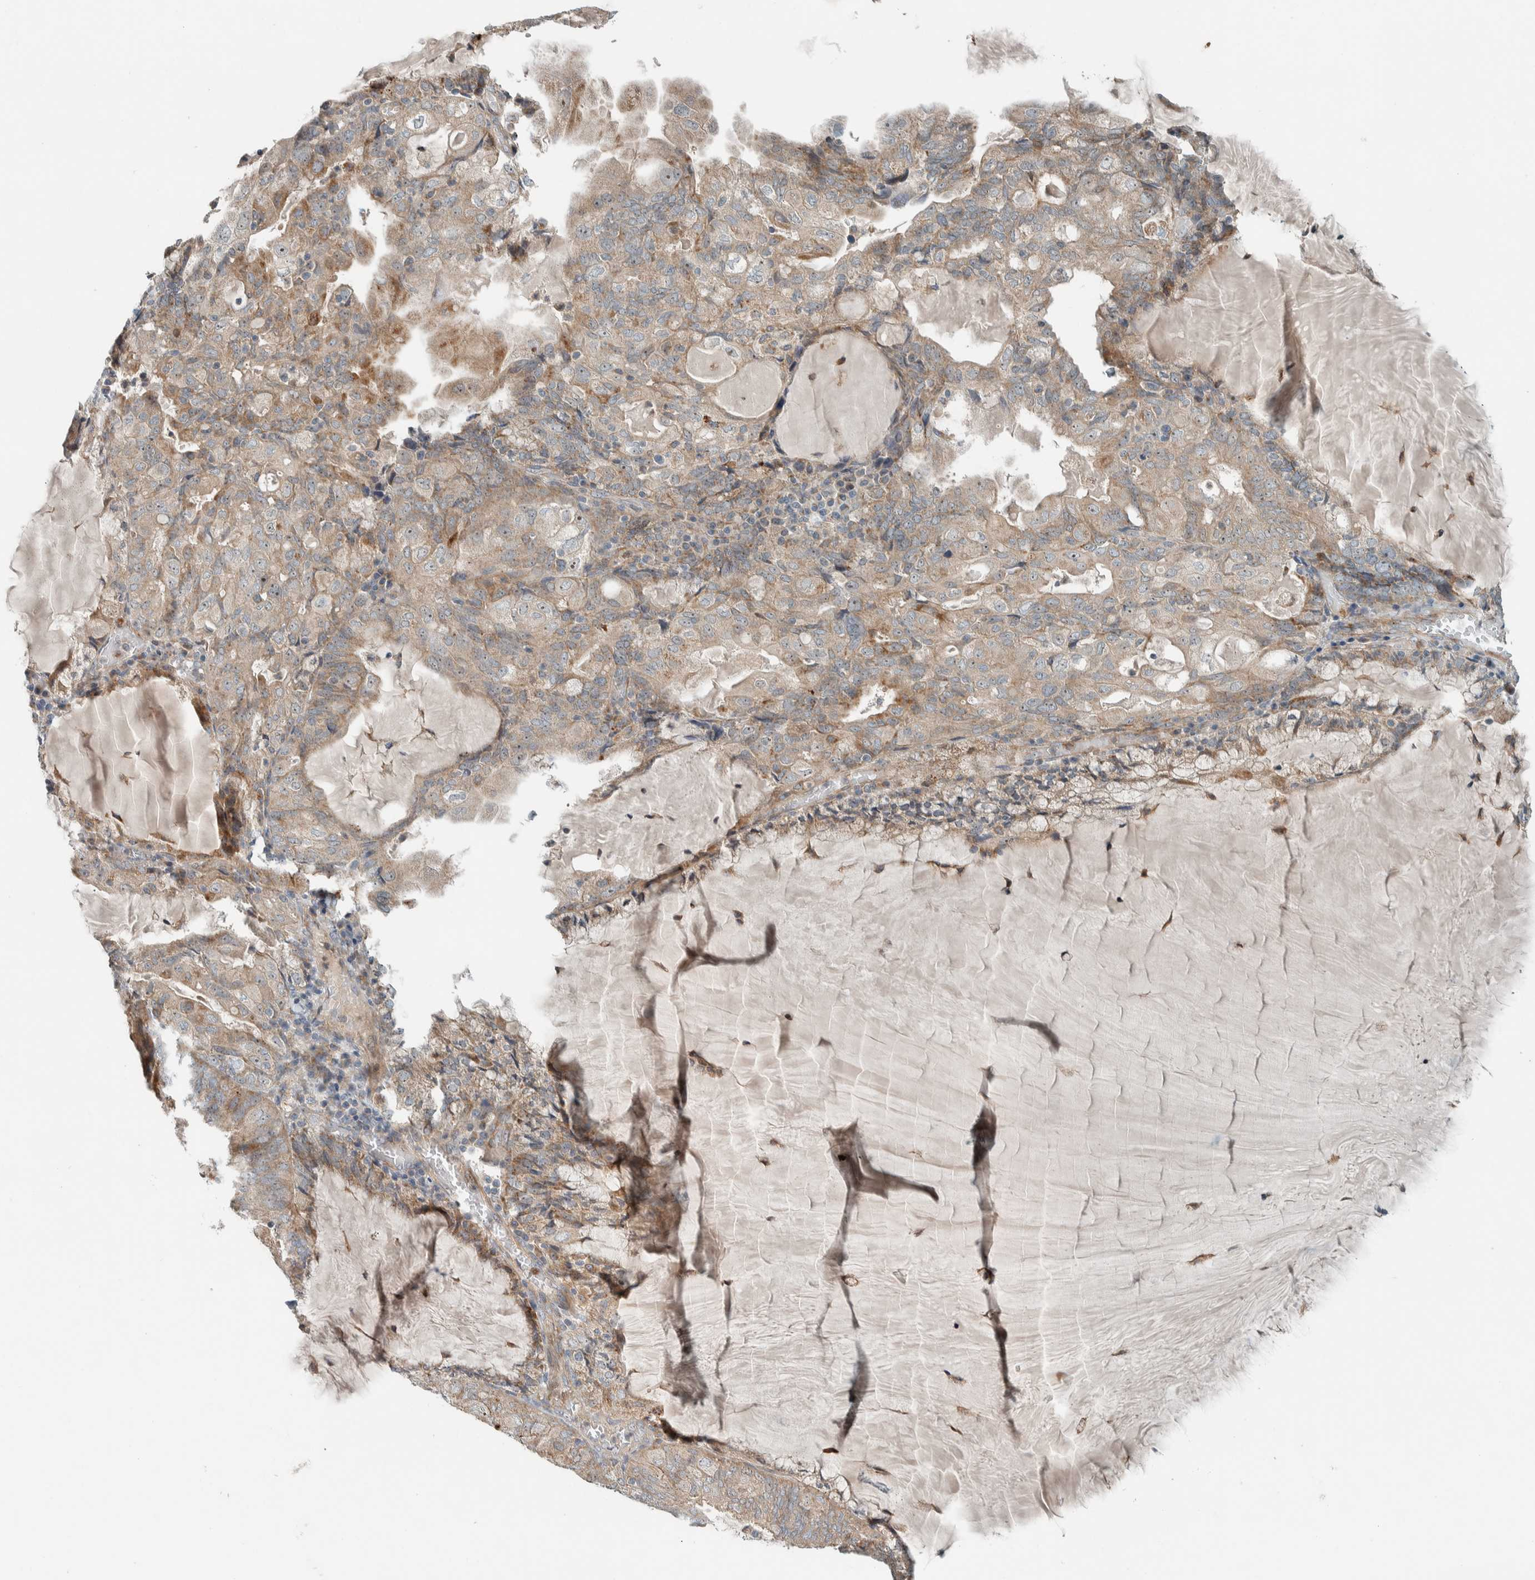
{"staining": {"intensity": "moderate", "quantity": ">75%", "location": "cytoplasmic/membranous"}, "tissue": "endometrial cancer", "cell_type": "Tumor cells", "image_type": "cancer", "snomed": [{"axis": "morphology", "description": "Adenocarcinoma, NOS"}, {"axis": "topography", "description": "Endometrium"}], "caption": "This image demonstrates immunohistochemistry staining of endometrial cancer (adenocarcinoma), with medium moderate cytoplasmic/membranous staining in about >75% of tumor cells.", "gene": "SLFN12L", "patient": {"sex": "female", "age": 81}}